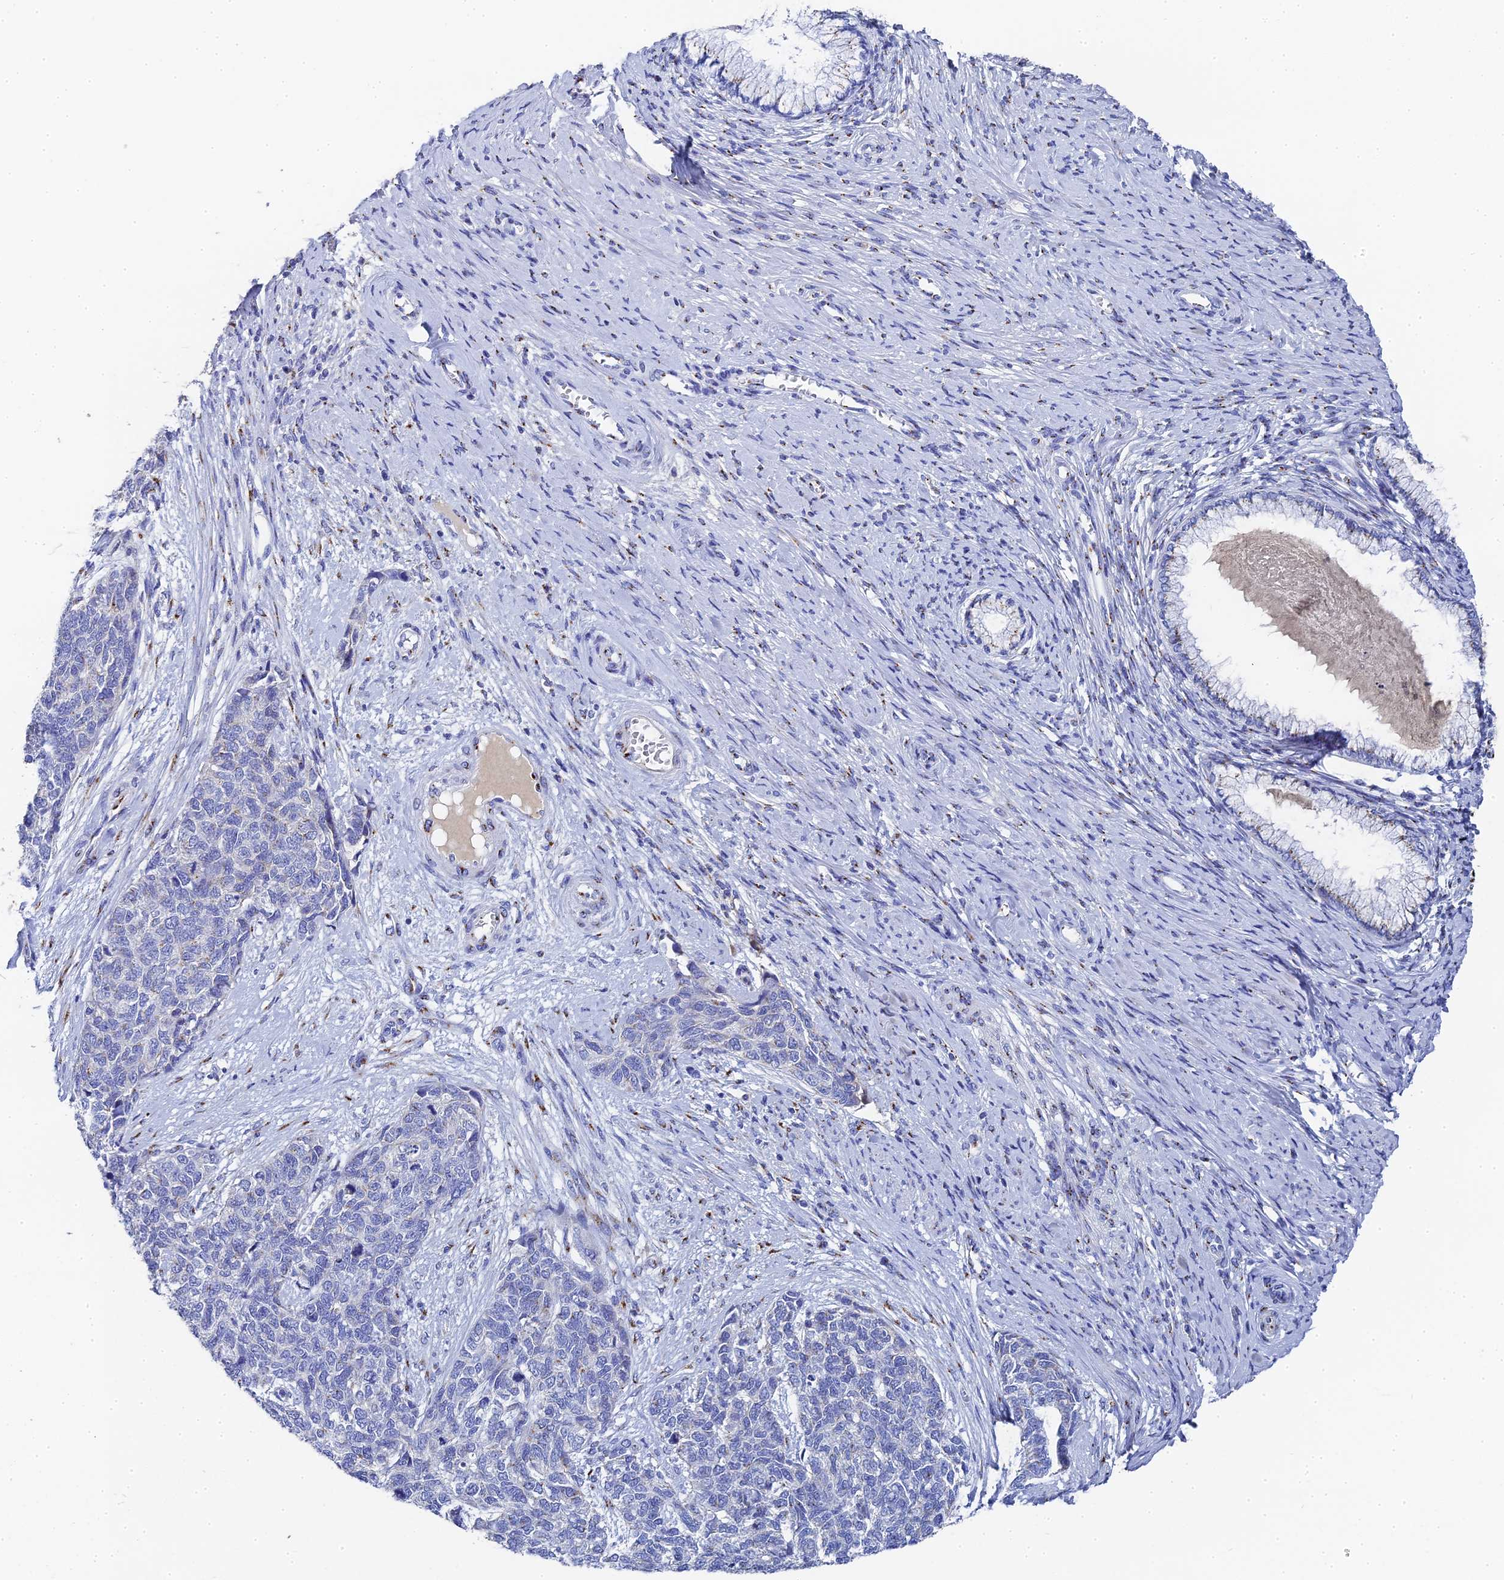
{"staining": {"intensity": "negative", "quantity": "none", "location": "none"}, "tissue": "cervical cancer", "cell_type": "Tumor cells", "image_type": "cancer", "snomed": [{"axis": "morphology", "description": "Squamous cell carcinoma, NOS"}, {"axis": "topography", "description": "Cervix"}], "caption": "Immunohistochemistry of human cervical cancer exhibits no positivity in tumor cells.", "gene": "ENSG00000268674", "patient": {"sex": "female", "age": 63}}